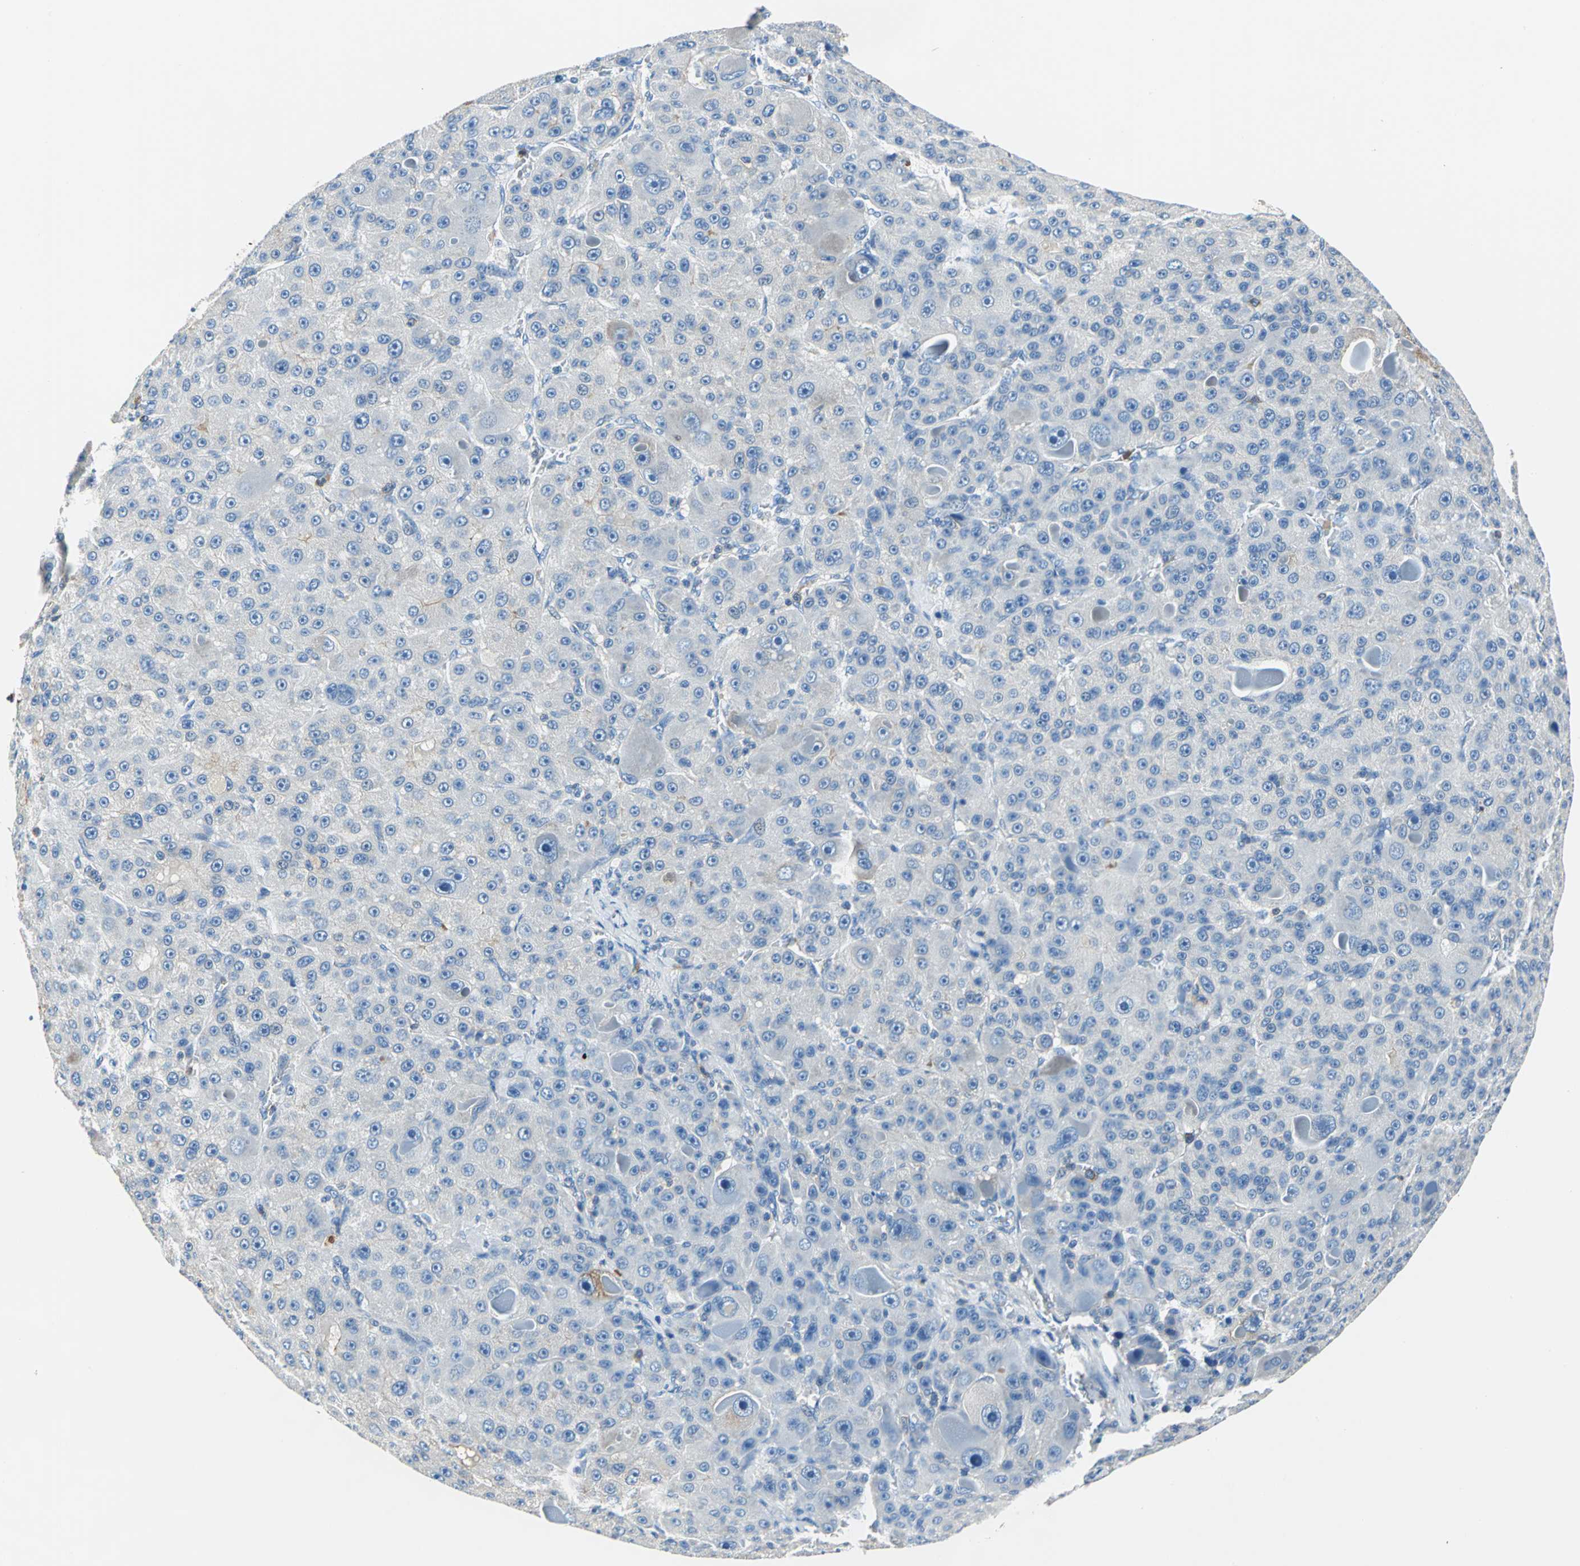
{"staining": {"intensity": "negative", "quantity": "none", "location": "none"}, "tissue": "liver cancer", "cell_type": "Tumor cells", "image_type": "cancer", "snomed": [{"axis": "morphology", "description": "Carcinoma, Hepatocellular, NOS"}, {"axis": "topography", "description": "Liver"}], "caption": "The immunohistochemistry micrograph has no significant positivity in tumor cells of liver cancer tissue.", "gene": "SEPTIN6", "patient": {"sex": "male", "age": 76}}